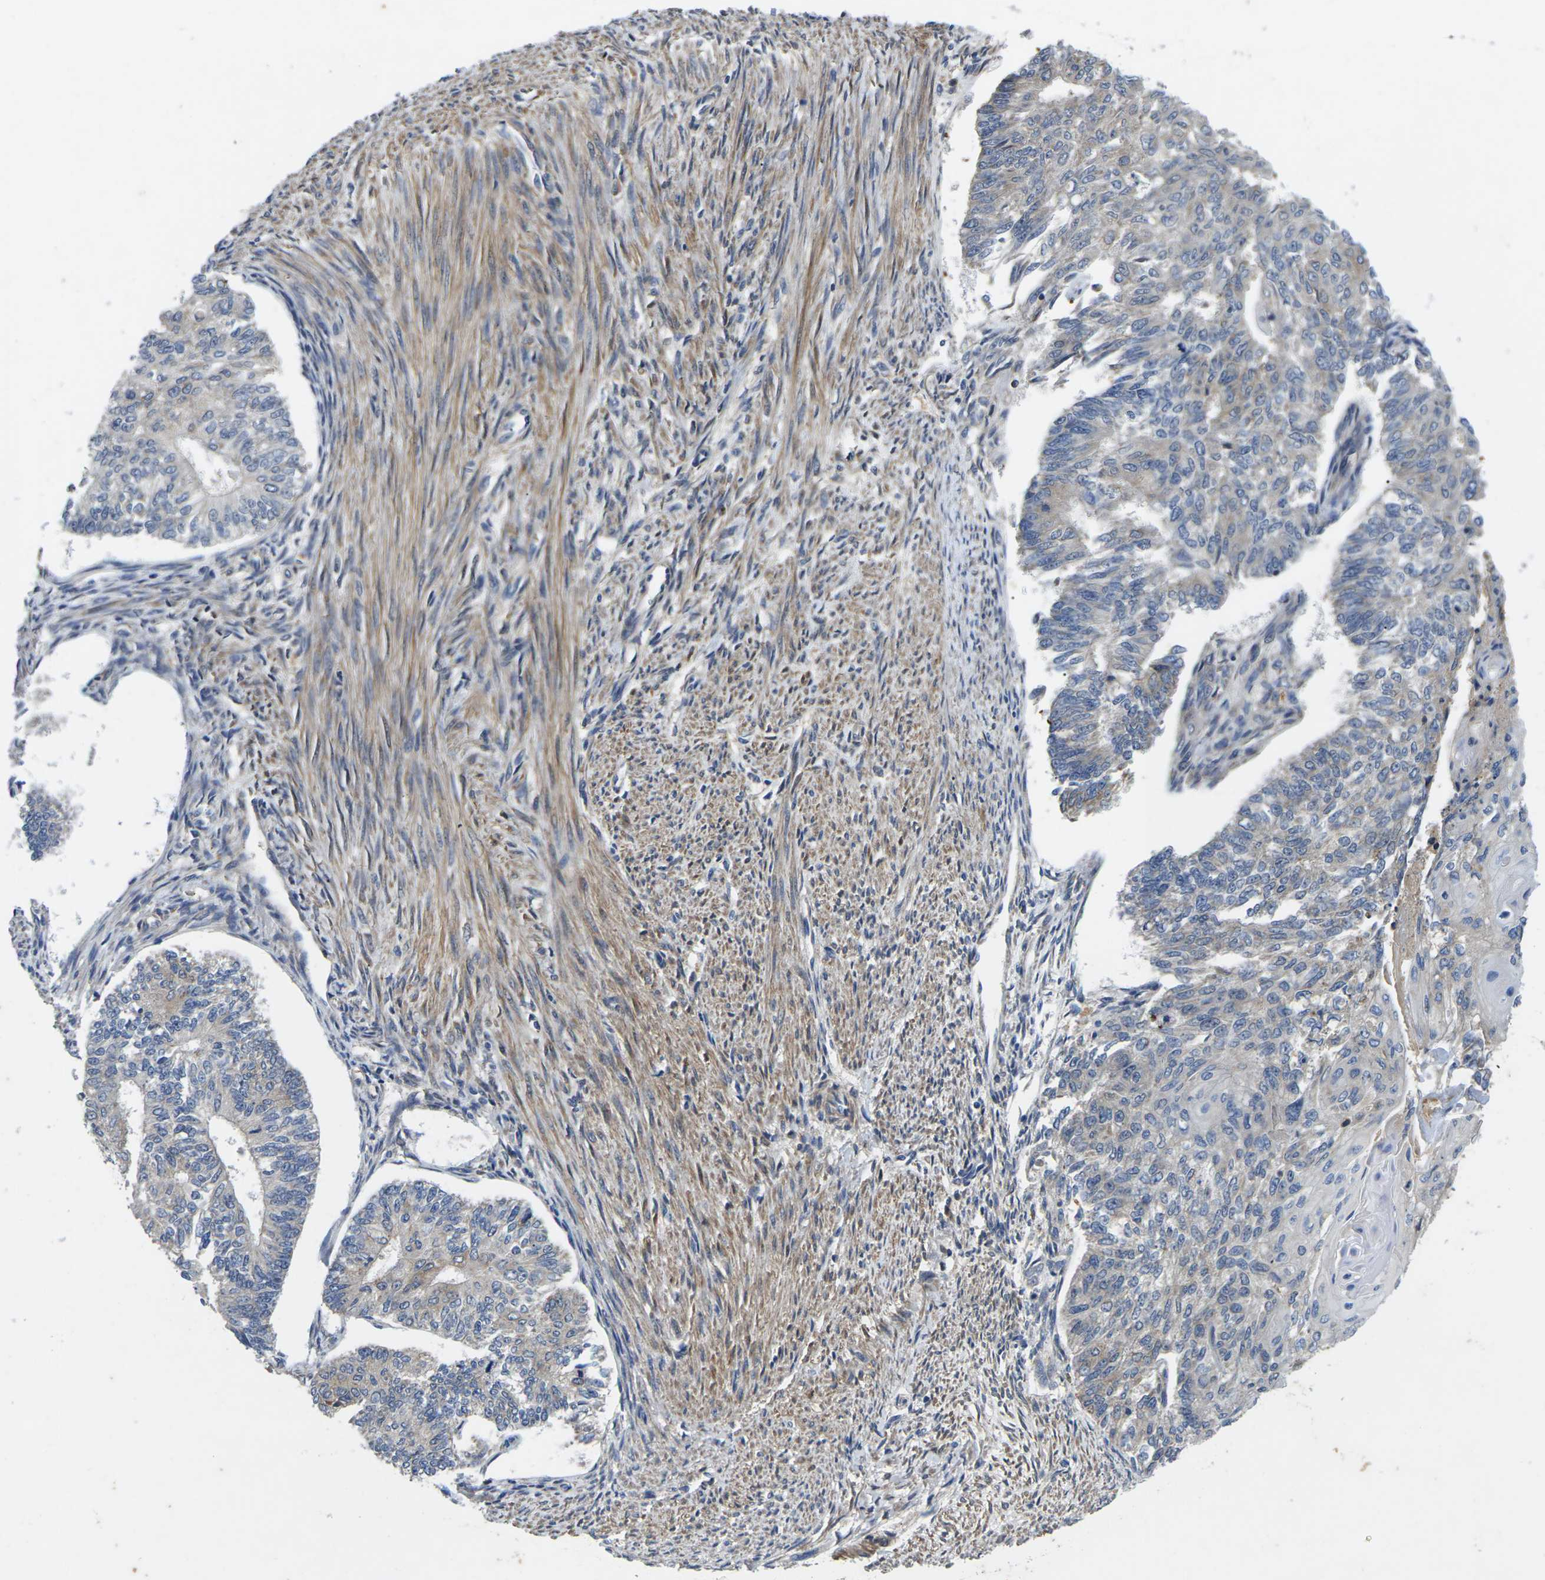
{"staining": {"intensity": "negative", "quantity": "none", "location": "none"}, "tissue": "endometrial cancer", "cell_type": "Tumor cells", "image_type": "cancer", "snomed": [{"axis": "morphology", "description": "Adenocarcinoma, NOS"}, {"axis": "topography", "description": "Endometrium"}], "caption": "High magnification brightfield microscopy of endometrial cancer stained with DAB (brown) and counterstained with hematoxylin (blue): tumor cells show no significant positivity. (DAB immunohistochemistry (IHC) with hematoxylin counter stain).", "gene": "KIF1B", "patient": {"sex": "female", "age": 32}}